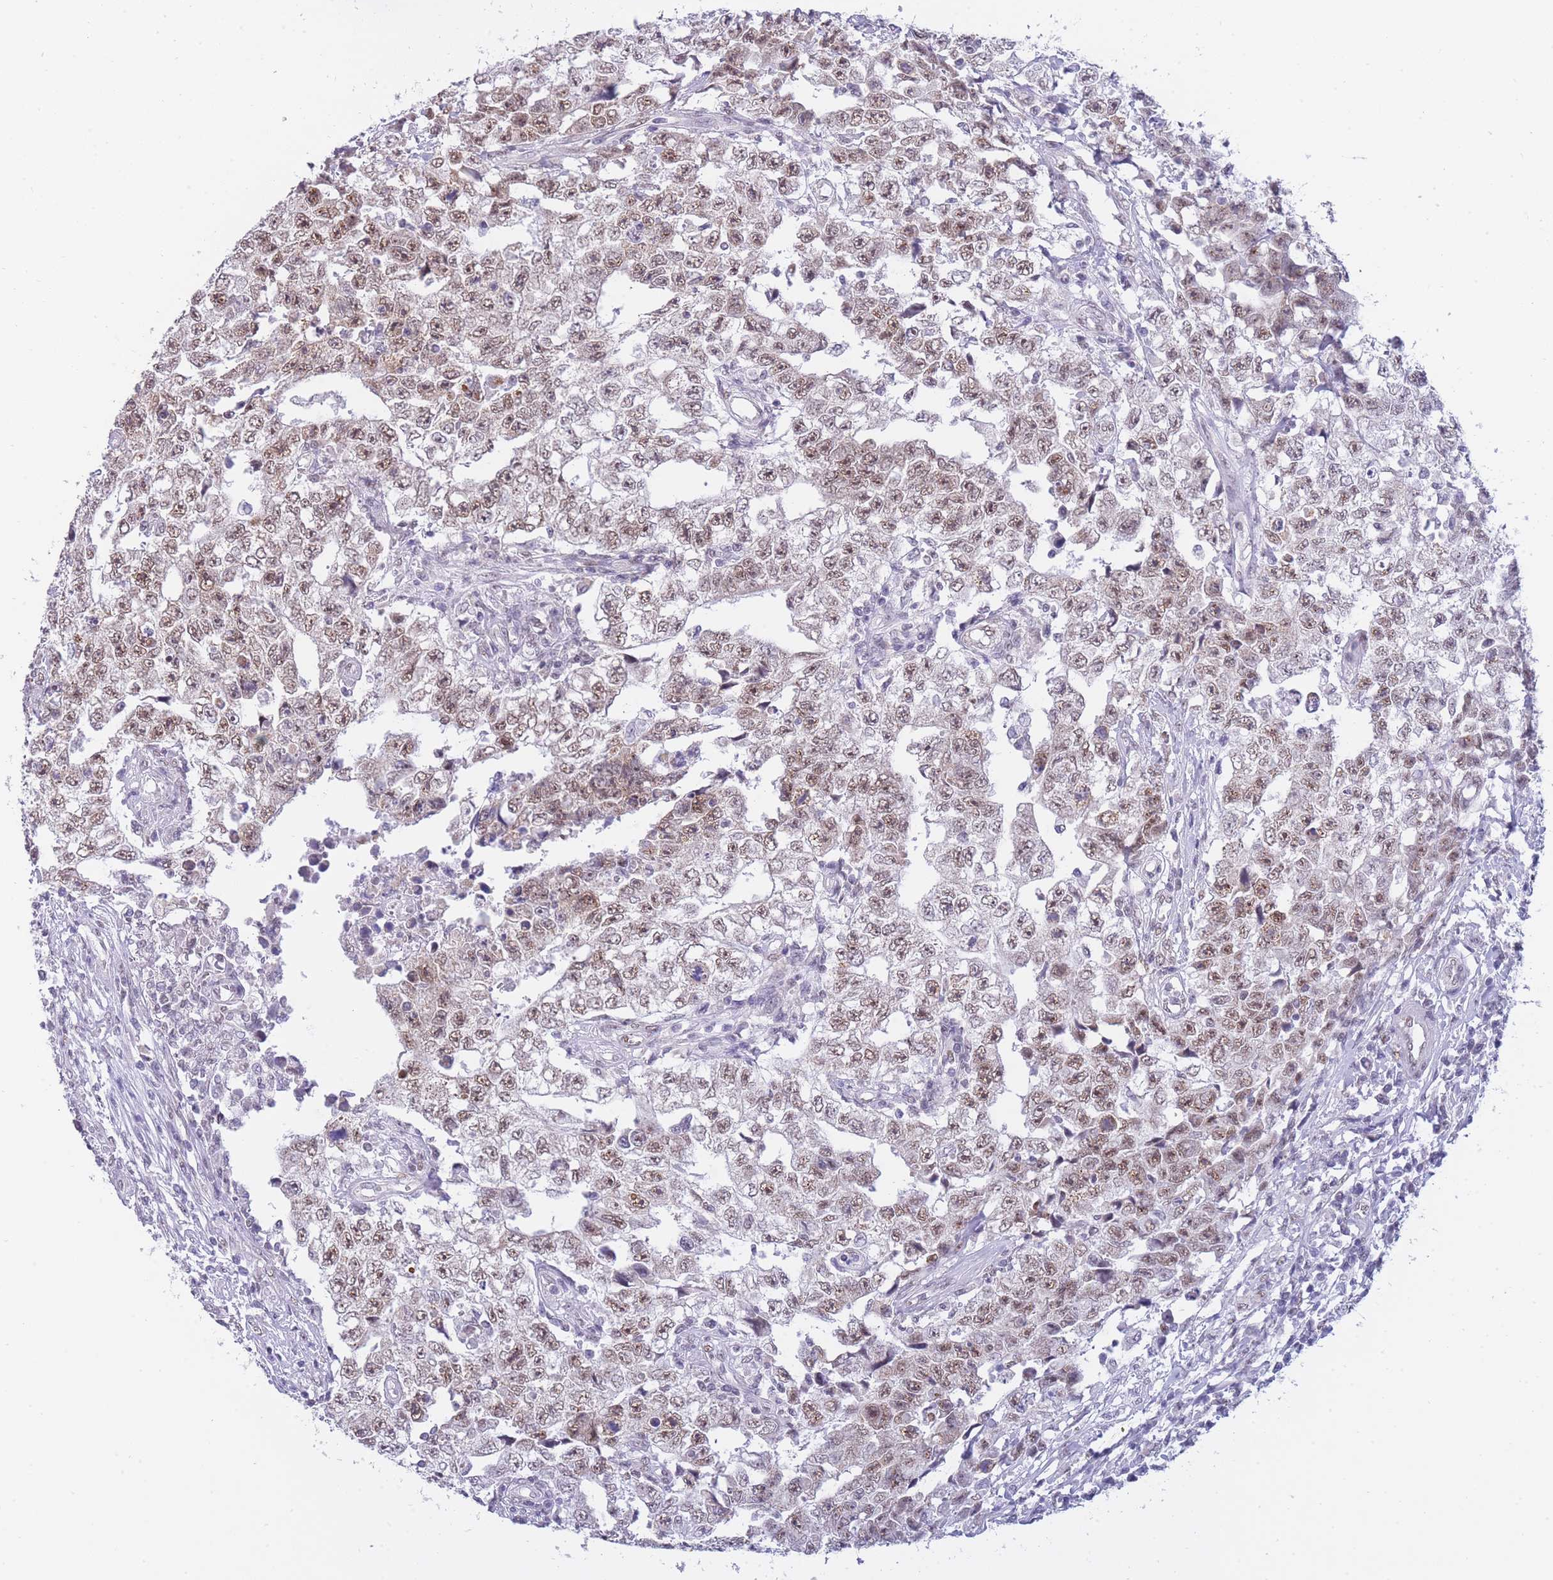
{"staining": {"intensity": "moderate", "quantity": ">75%", "location": "nuclear"}, "tissue": "testis cancer", "cell_type": "Tumor cells", "image_type": "cancer", "snomed": [{"axis": "morphology", "description": "Carcinoma, Embryonal, NOS"}, {"axis": "topography", "description": "Testis"}], "caption": "Protein expression analysis of testis cancer exhibits moderate nuclear staining in about >75% of tumor cells.", "gene": "FRAT2", "patient": {"sex": "male", "age": 25}}